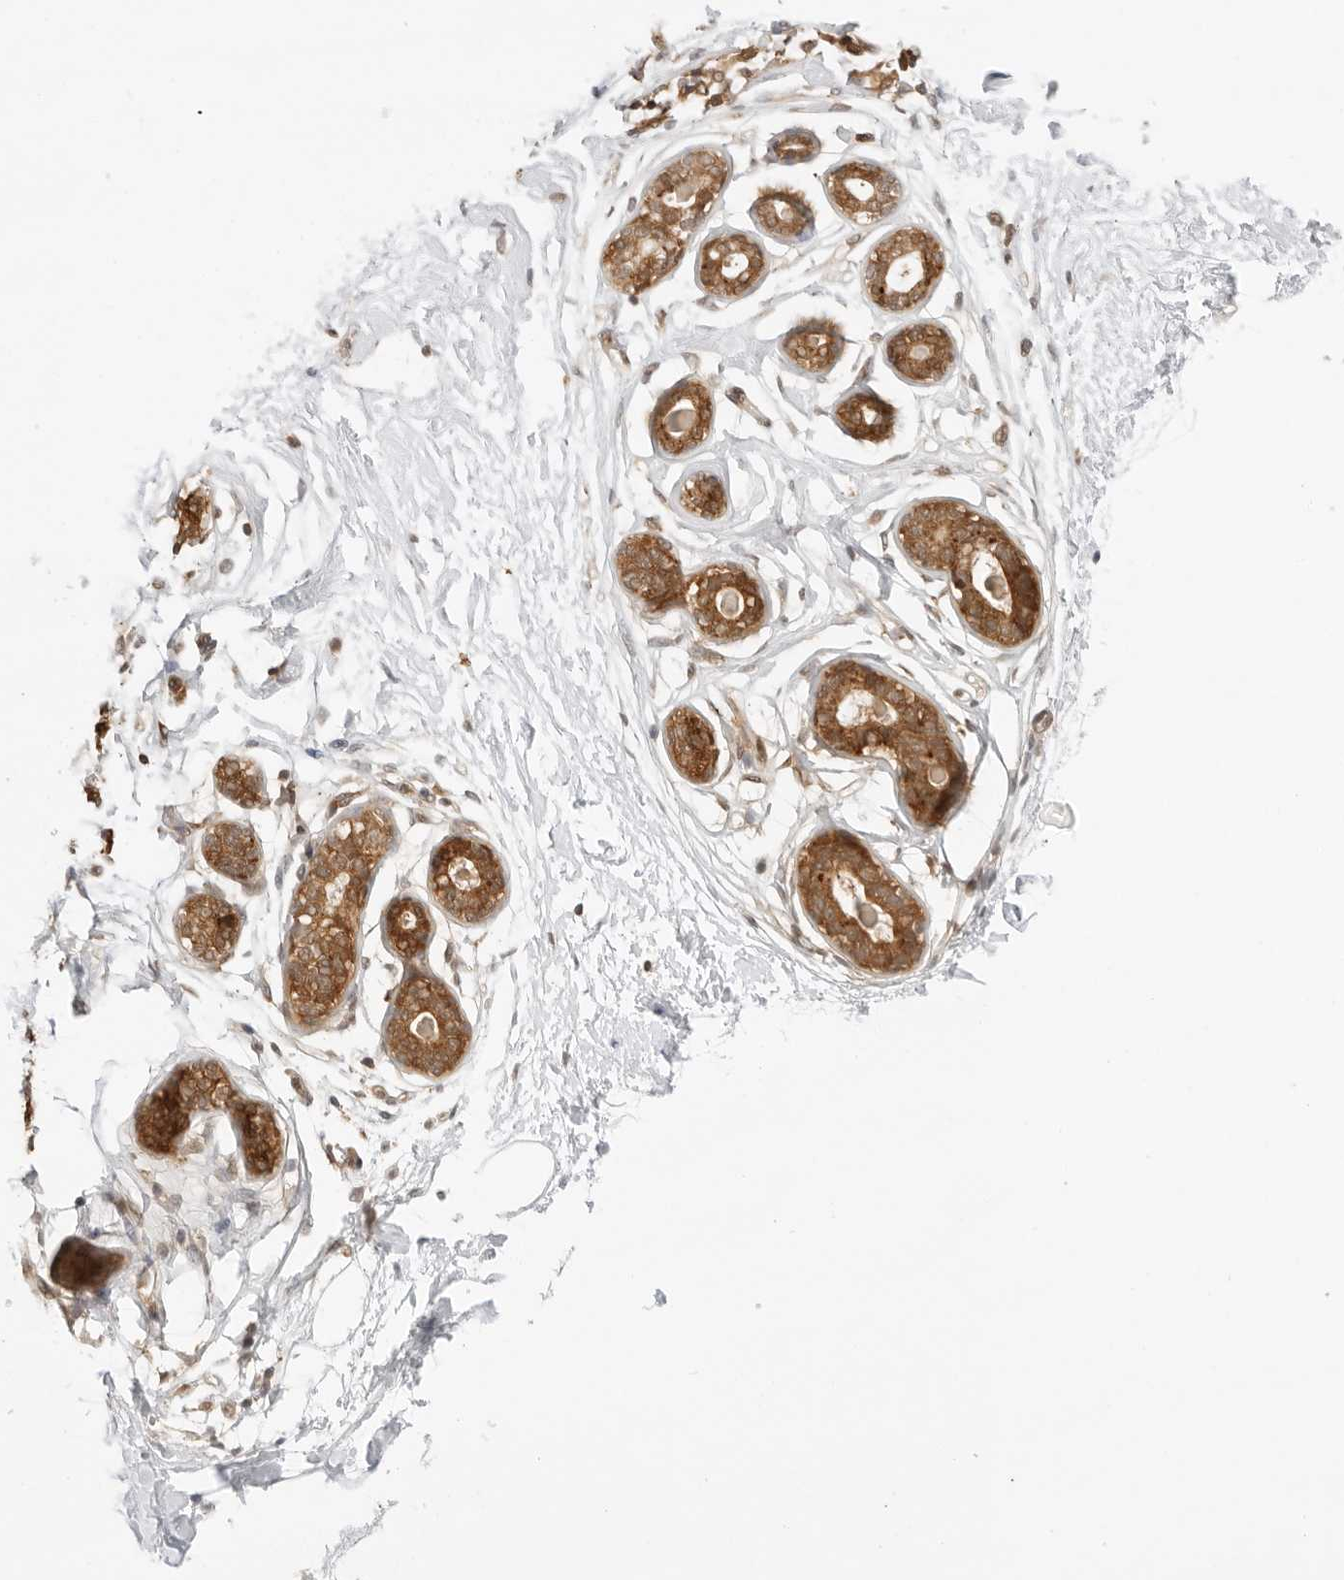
{"staining": {"intensity": "negative", "quantity": "none", "location": "none"}, "tissue": "breast", "cell_type": "Adipocytes", "image_type": "normal", "snomed": [{"axis": "morphology", "description": "Normal tissue, NOS"}, {"axis": "topography", "description": "Breast"}], "caption": "IHC photomicrograph of benign breast stained for a protein (brown), which demonstrates no positivity in adipocytes. Nuclei are stained in blue.", "gene": "RC3H1", "patient": {"sex": "female", "age": 23}}